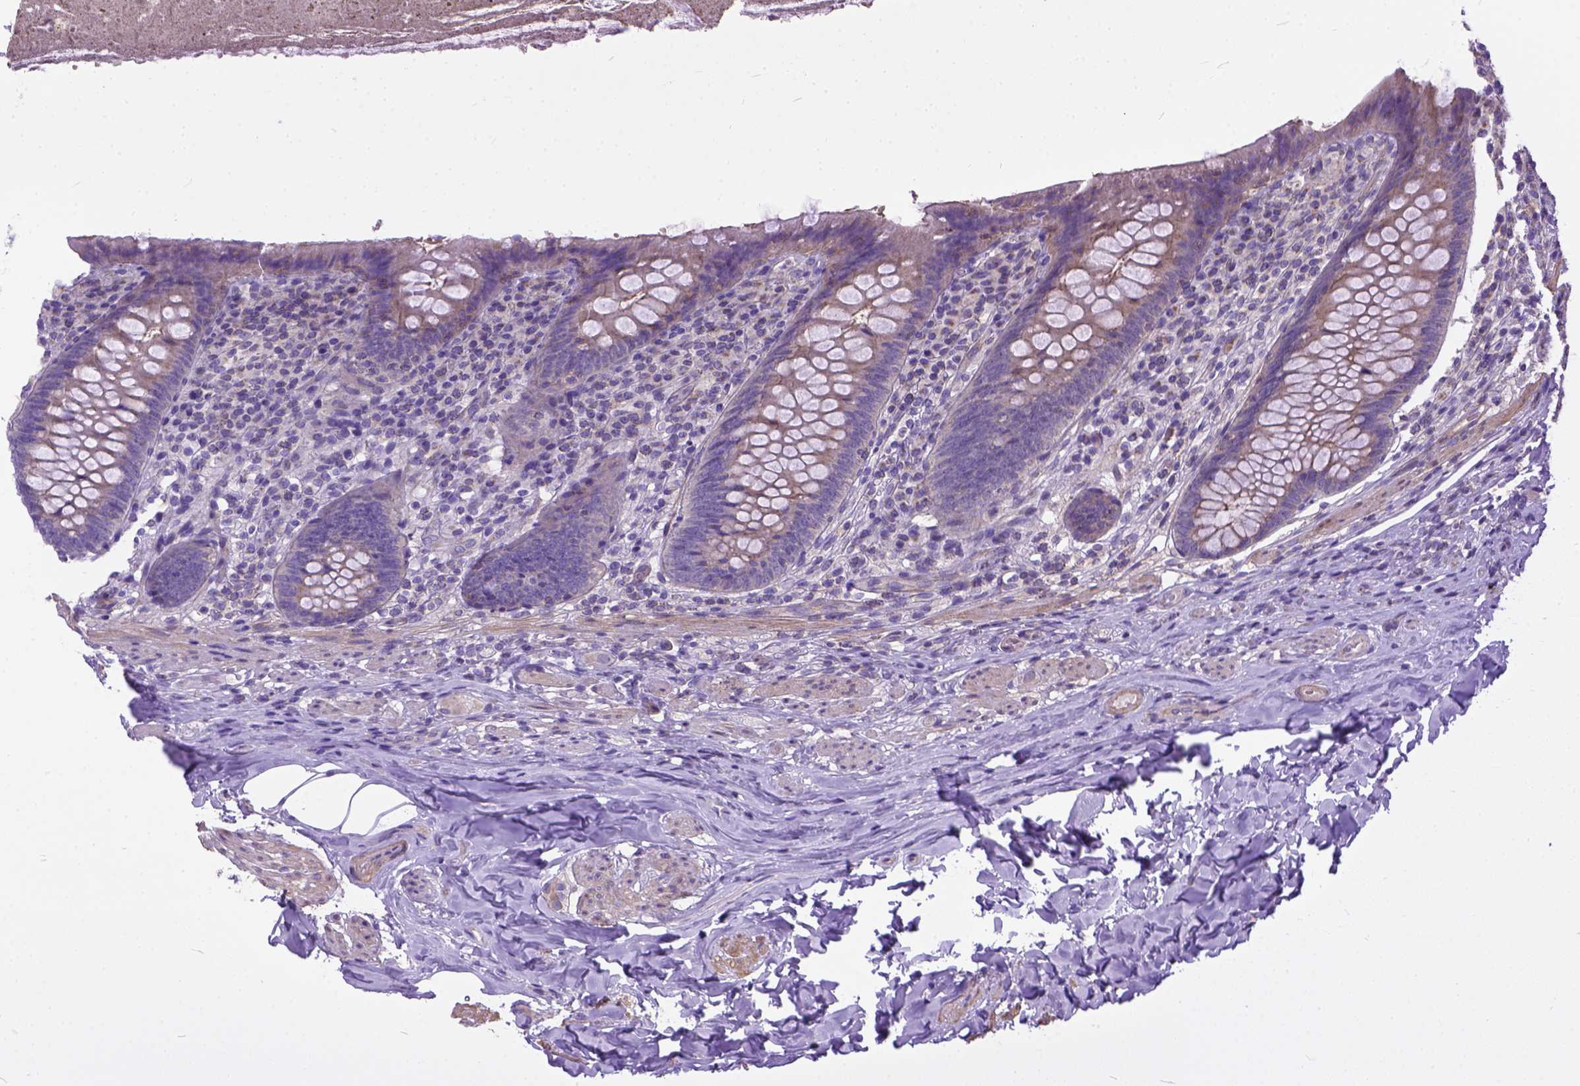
{"staining": {"intensity": "weak", "quantity": "25%-75%", "location": "cytoplasmic/membranous"}, "tissue": "appendix", "cell_type": "Glandular cells", "image_type": "normal", "snomed": [{"axis": "morphology", "description": "Normal tissue, NOS"}, {"axis": "topography", "description": "Appendix"}], "caption": "The image reveals immunohistochemical staining of normal appendix. There is weak cytoplasmic/membranous positivity is seen in about 25%-75% of glandular cells.", "gene": "BANF2", "patient": {"sex": "male", "age": 47}}